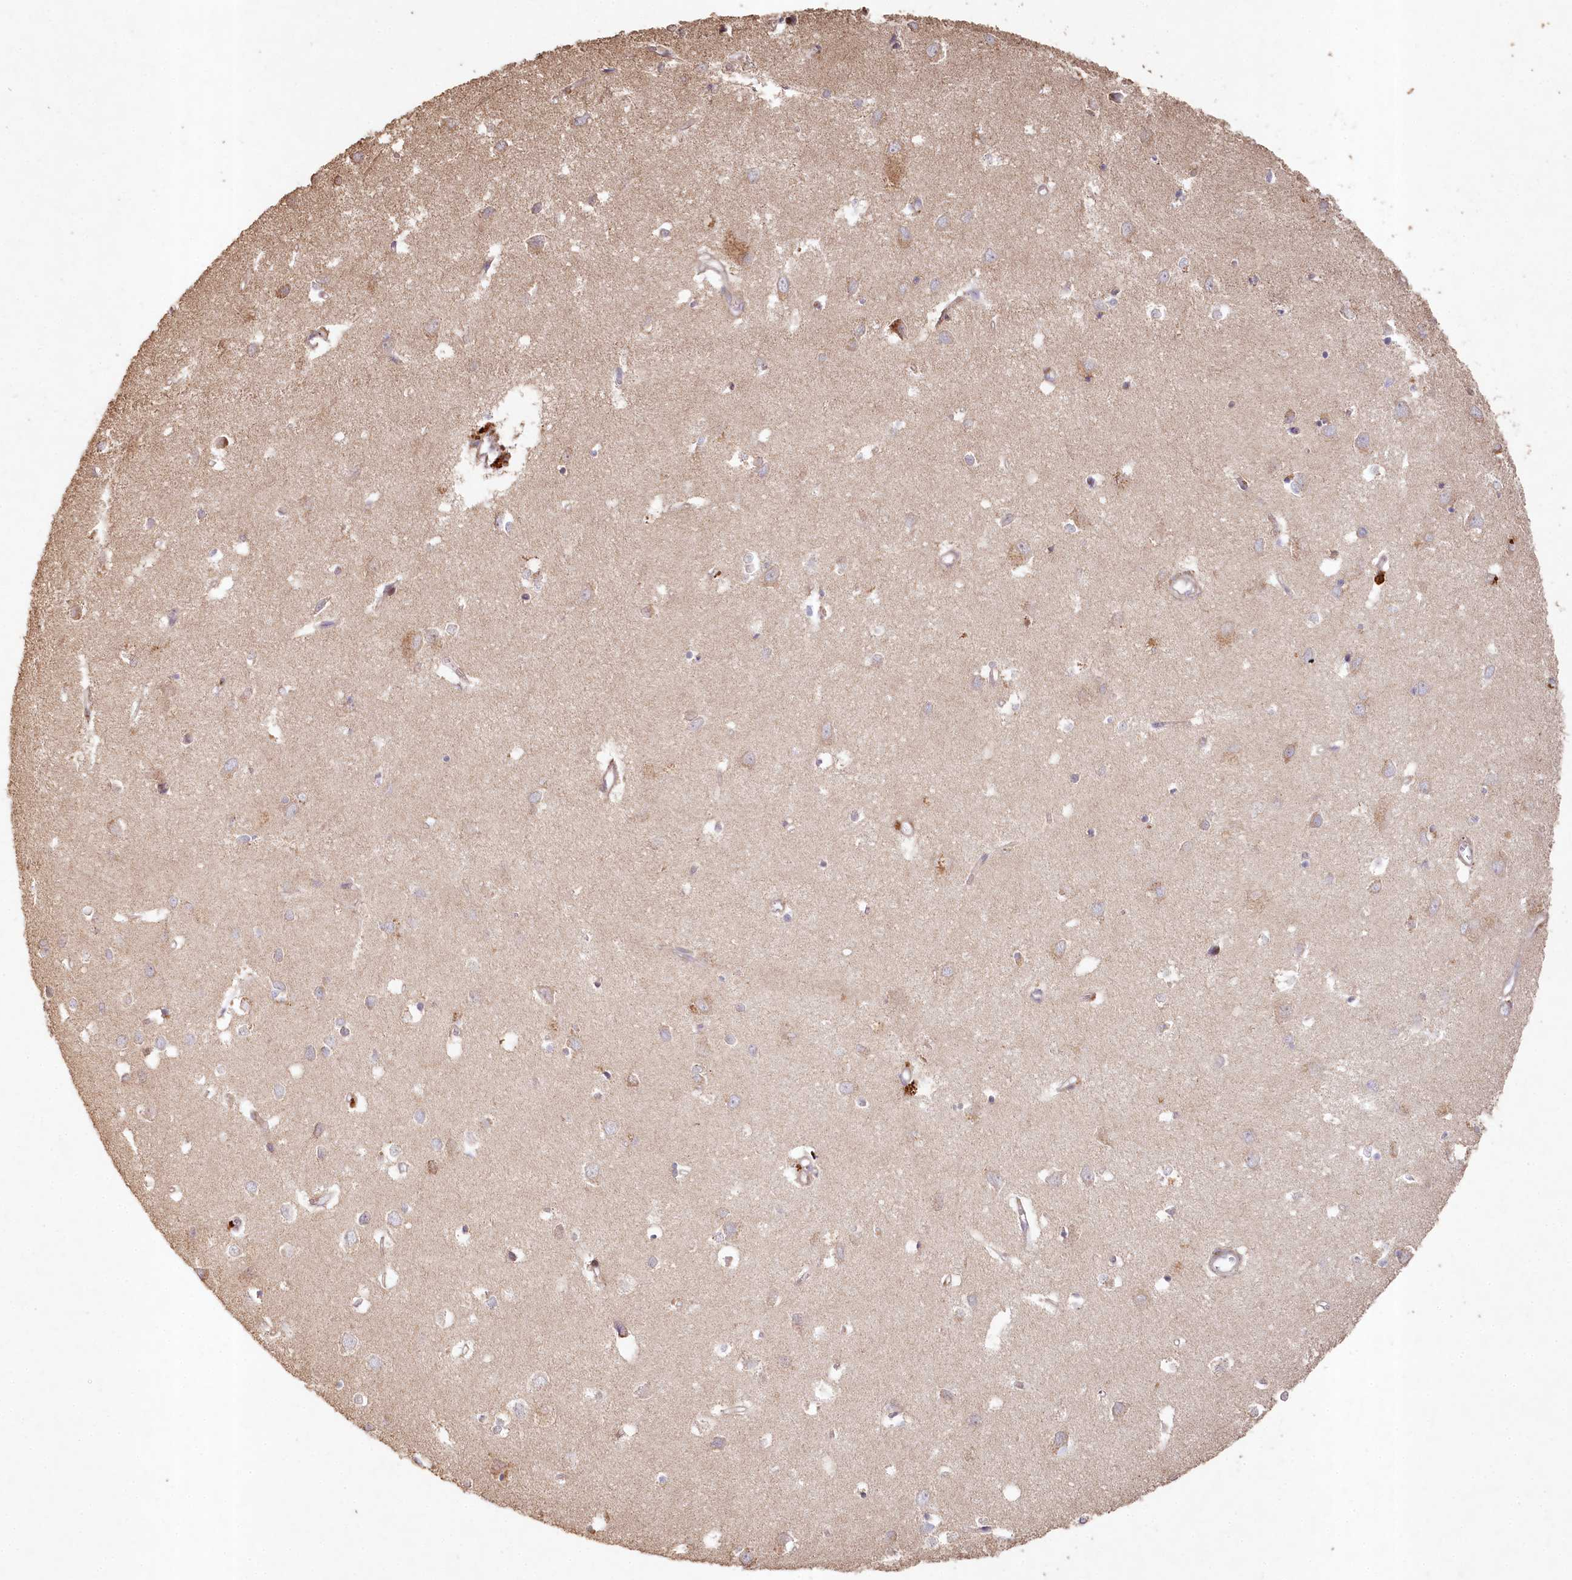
{"staining": {"intensity": "weak", "quantity": "<25%", "location": "cytoplasmic/membranous"}, "tissue": "cerebral cortex", "cell_type": "Endothelial cells", "image_type": "normal", "snomed": [{"axis": "morphology", "description": "Normal tissue, NOS"}, {"axis": "topography", "description": "Cerebral cortex"}], "caption": "This is a histopathology image of immunohistochemistry (IHC) staining of unremarkable cerebral cortex, which shows no expression in endothelial cells.", "gene": "HAL", "patient": {"sex": "female", "age": 64}}